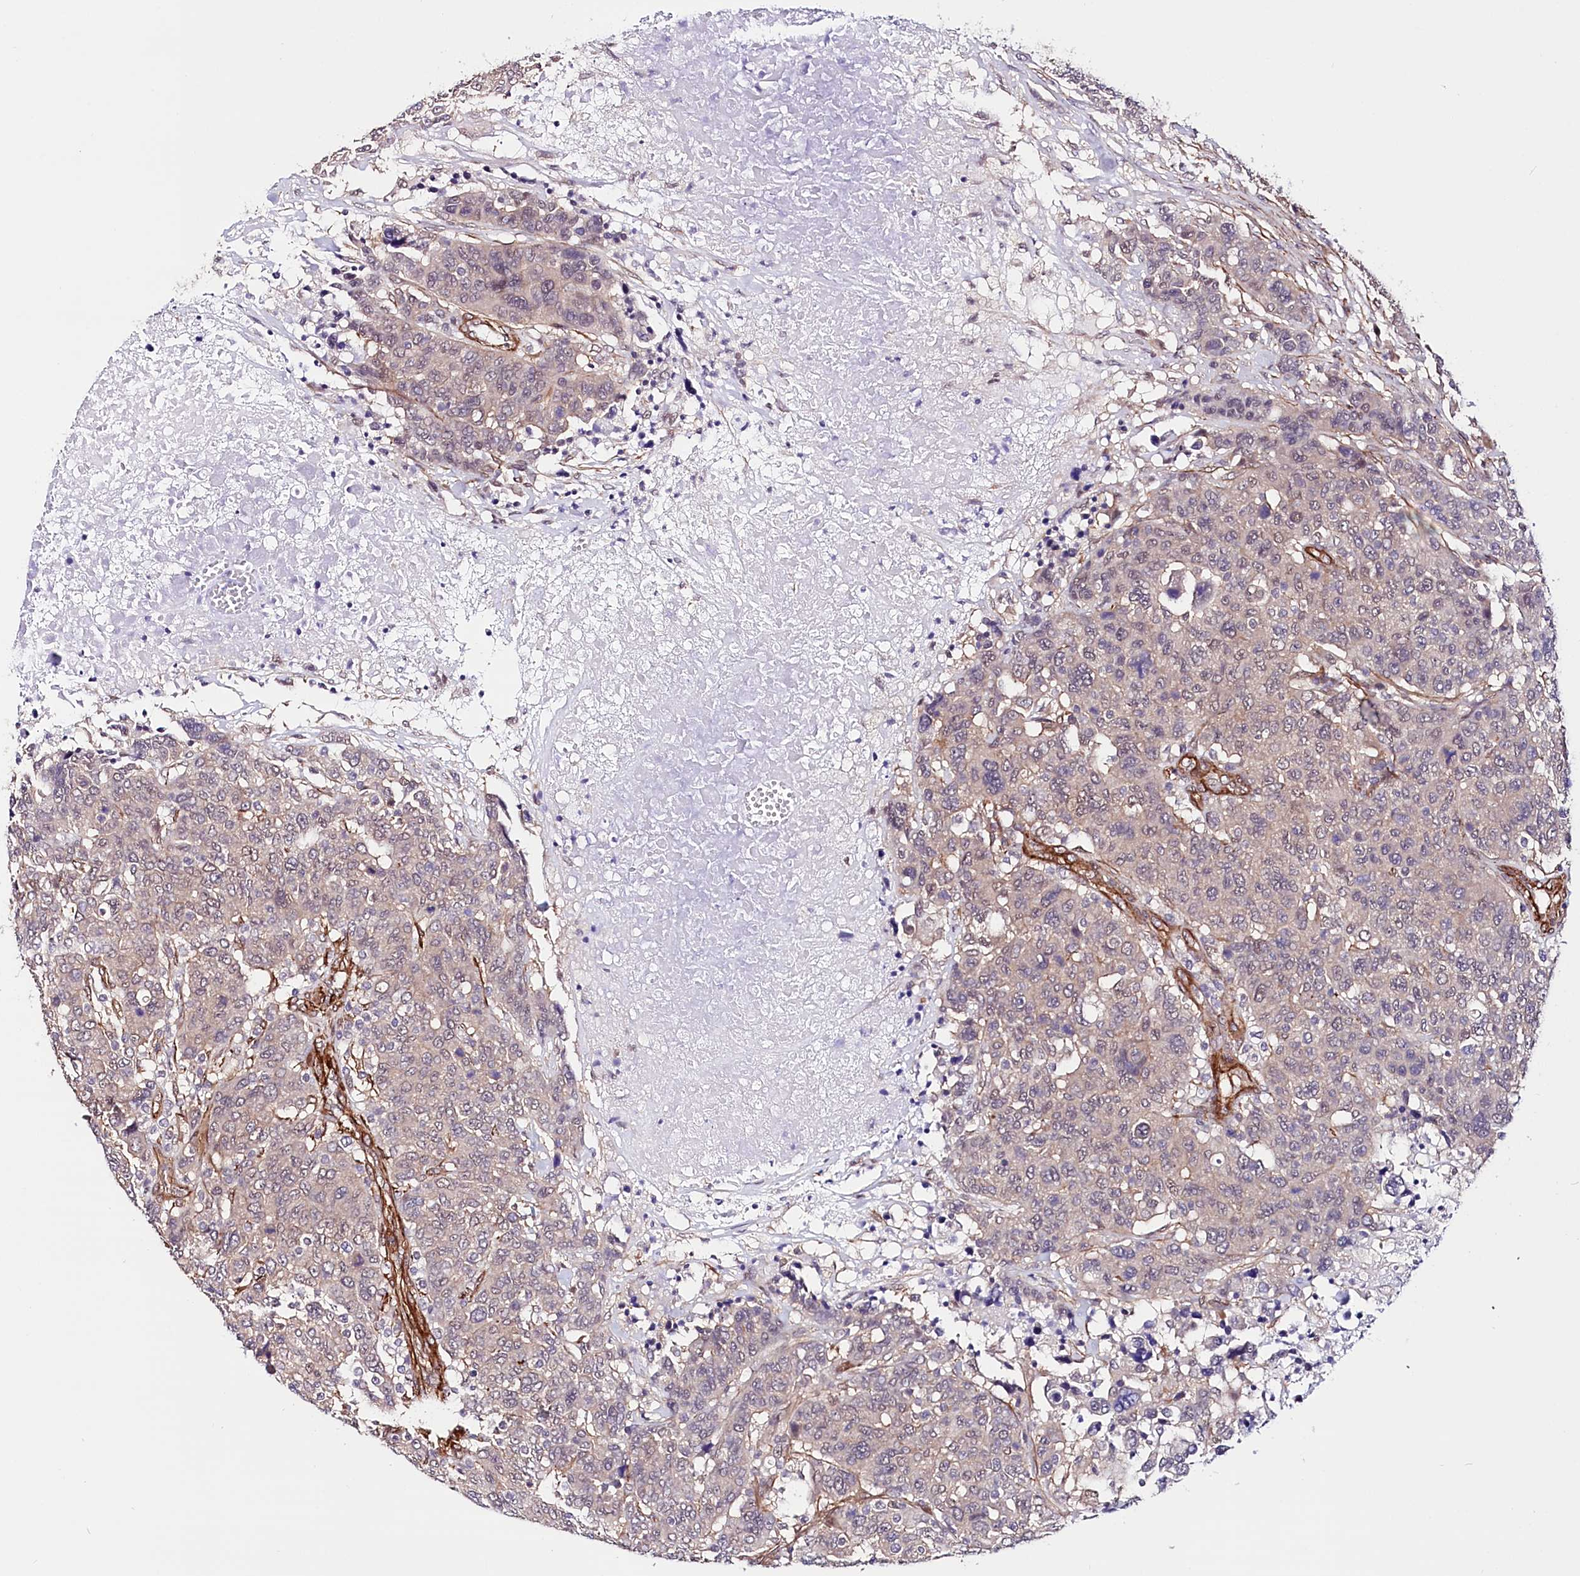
{"staining": {"intensity": "negative", "quantity": "none", "location": "none"}, "tissue": "breast cancer", "cell_type": "Tumor cells", "image_type": "cancer", "snomed": [{"axis": "morphology", "description": "Duct carcinoma"}, {"axis": "topography", "description": "Breast"}], "caption": "The photomicrograph demonstrates no staining of tumor cells in breast invasive ductal carcinoma.", "gene": "PPP2R5B", "patient": {"sex": "female", "age": 37}}